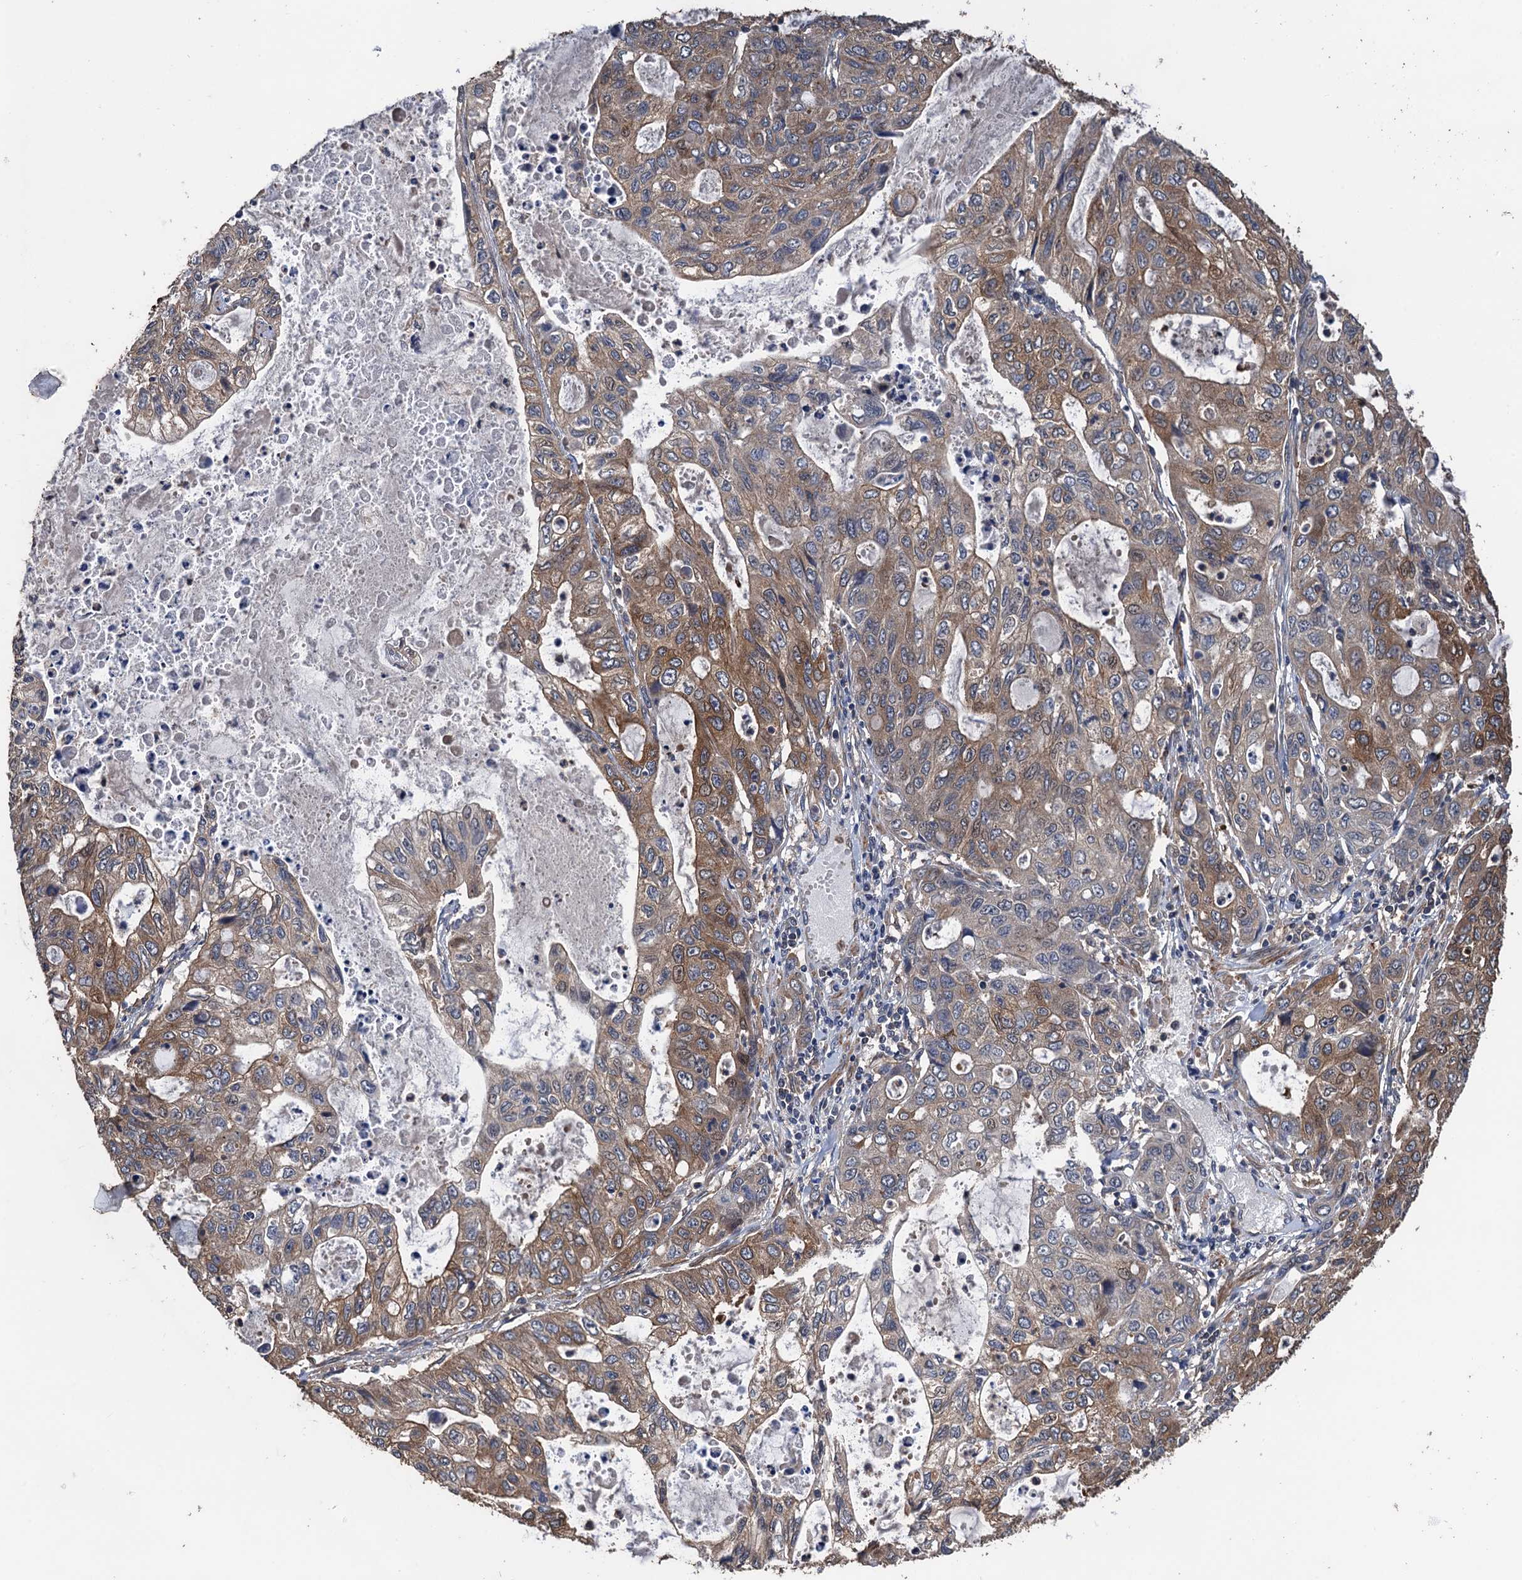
{"staining": {"intensity": "moderate", "quantity": ">75%", "location": "cytoplasmic/membranous"}, "tissue": "stomach cancer", "cell_type": "Tumor cells", "image_type": "cancer", "snomed": [{"axis": "morphology", "description": "Adenocarcinoma, NOS"}, {"axis": "topography", "description": "Stomach, upper"}], "caption": "Immunohistochemistry of human stomach cancer (adenocarcinoma) shows medium levels of moderate cytoplasmic/membranous positivity in approximately >75% of tumor cells. Nuclei are stained in blue.", "gene": "PPP4R1", "patient": {"sex": "female", "age": 52}}